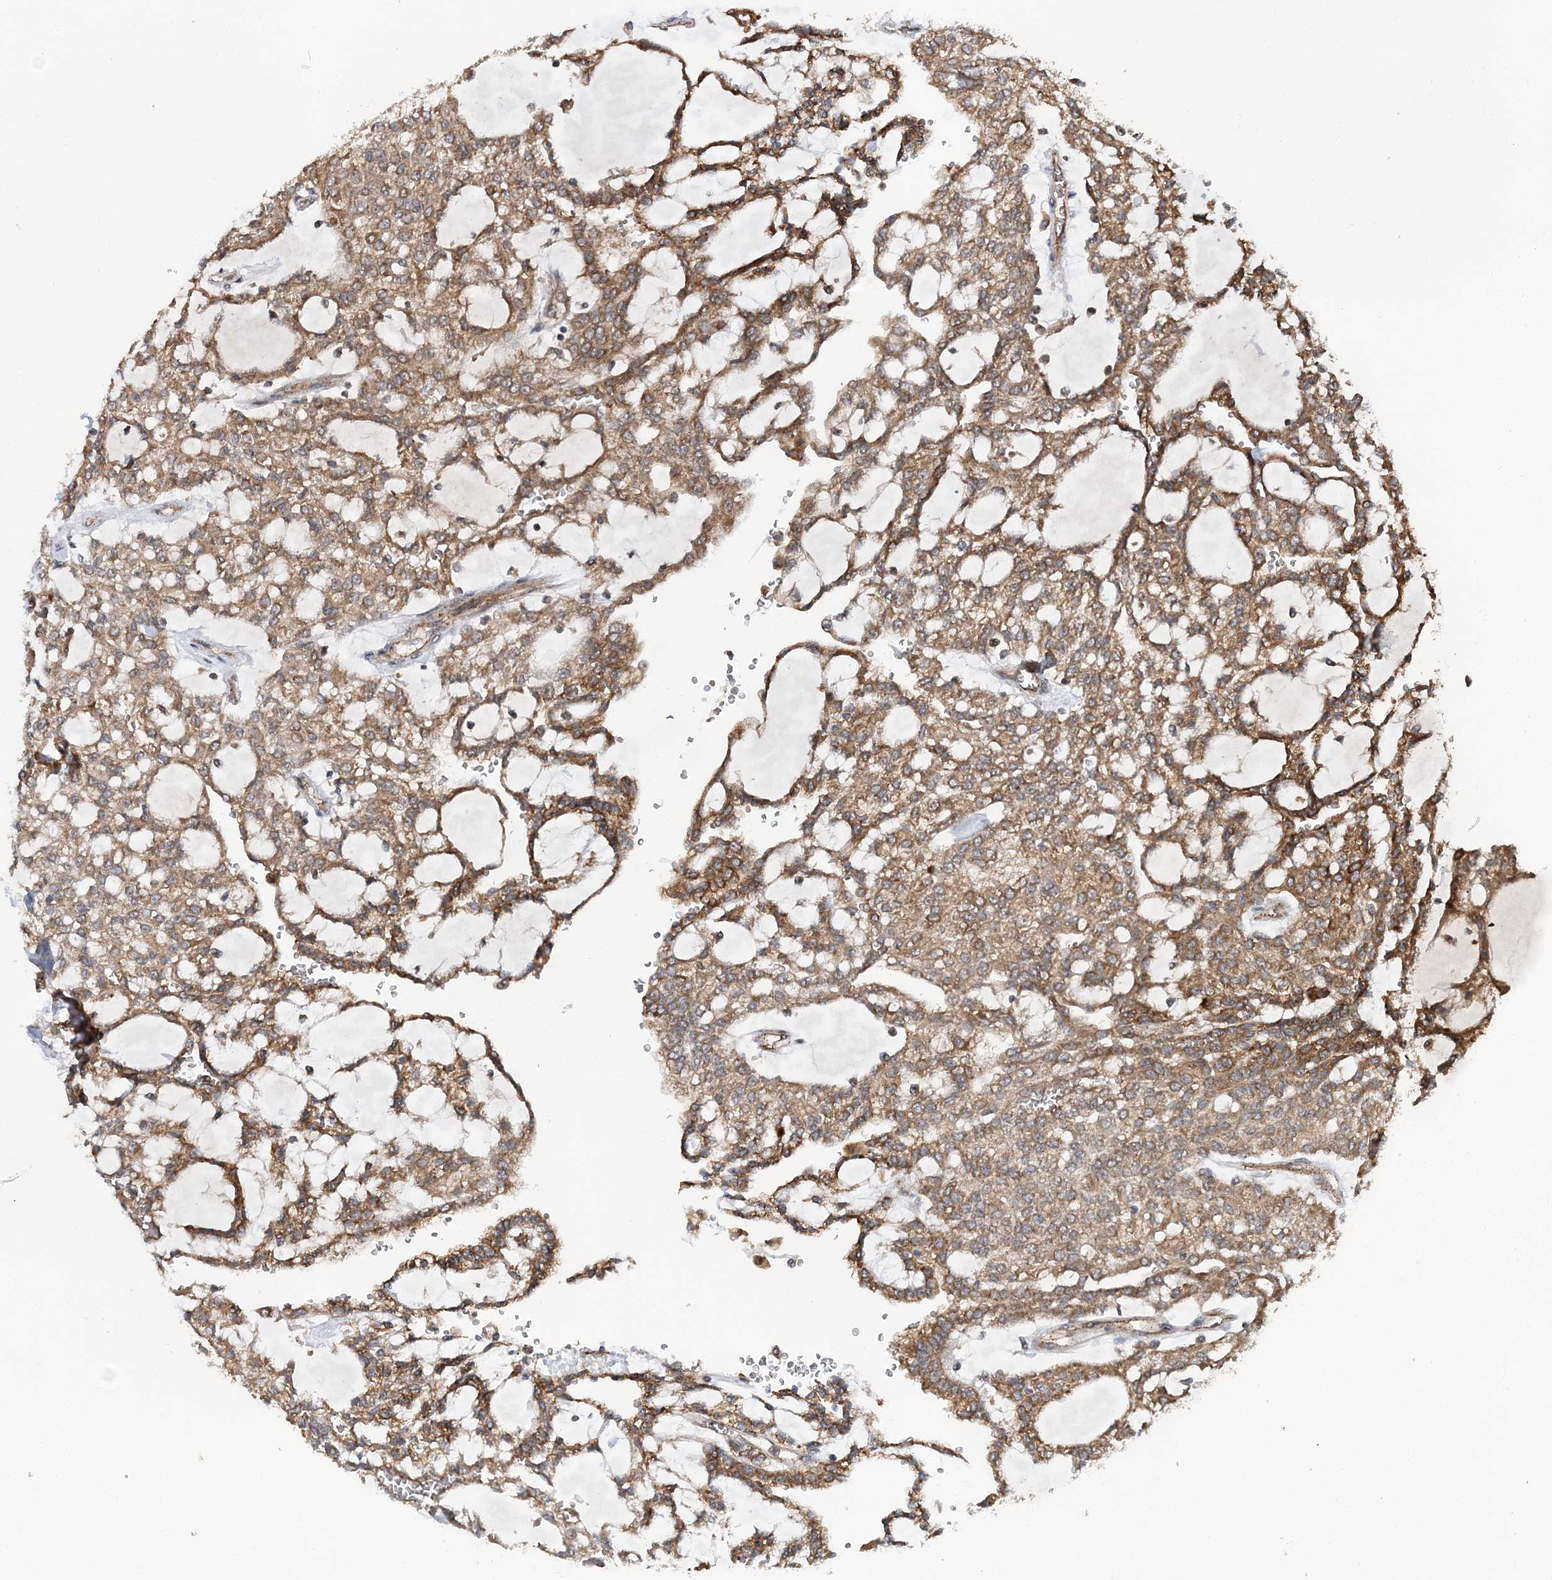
{"staining": {"intensity": "moderate", "quantity": ">75%", "location": "cytoplasmic/membranous"}, "tissue": "renal cancer", "cell_type": "Tumor cells", "image_type": "cancer", "snomed": [{"axis": "morphology", "description": "Adenocarcinoma, NOS"}, {"axis": "topography", "description": "Kidney"}], "caption": "Renal cancer (adenocarcinoma) stained with a protein marker demonstrates moderate staining in tumor cells.", "gene": "KIF4A", "patient": {"sex": "male", "age": 63}}